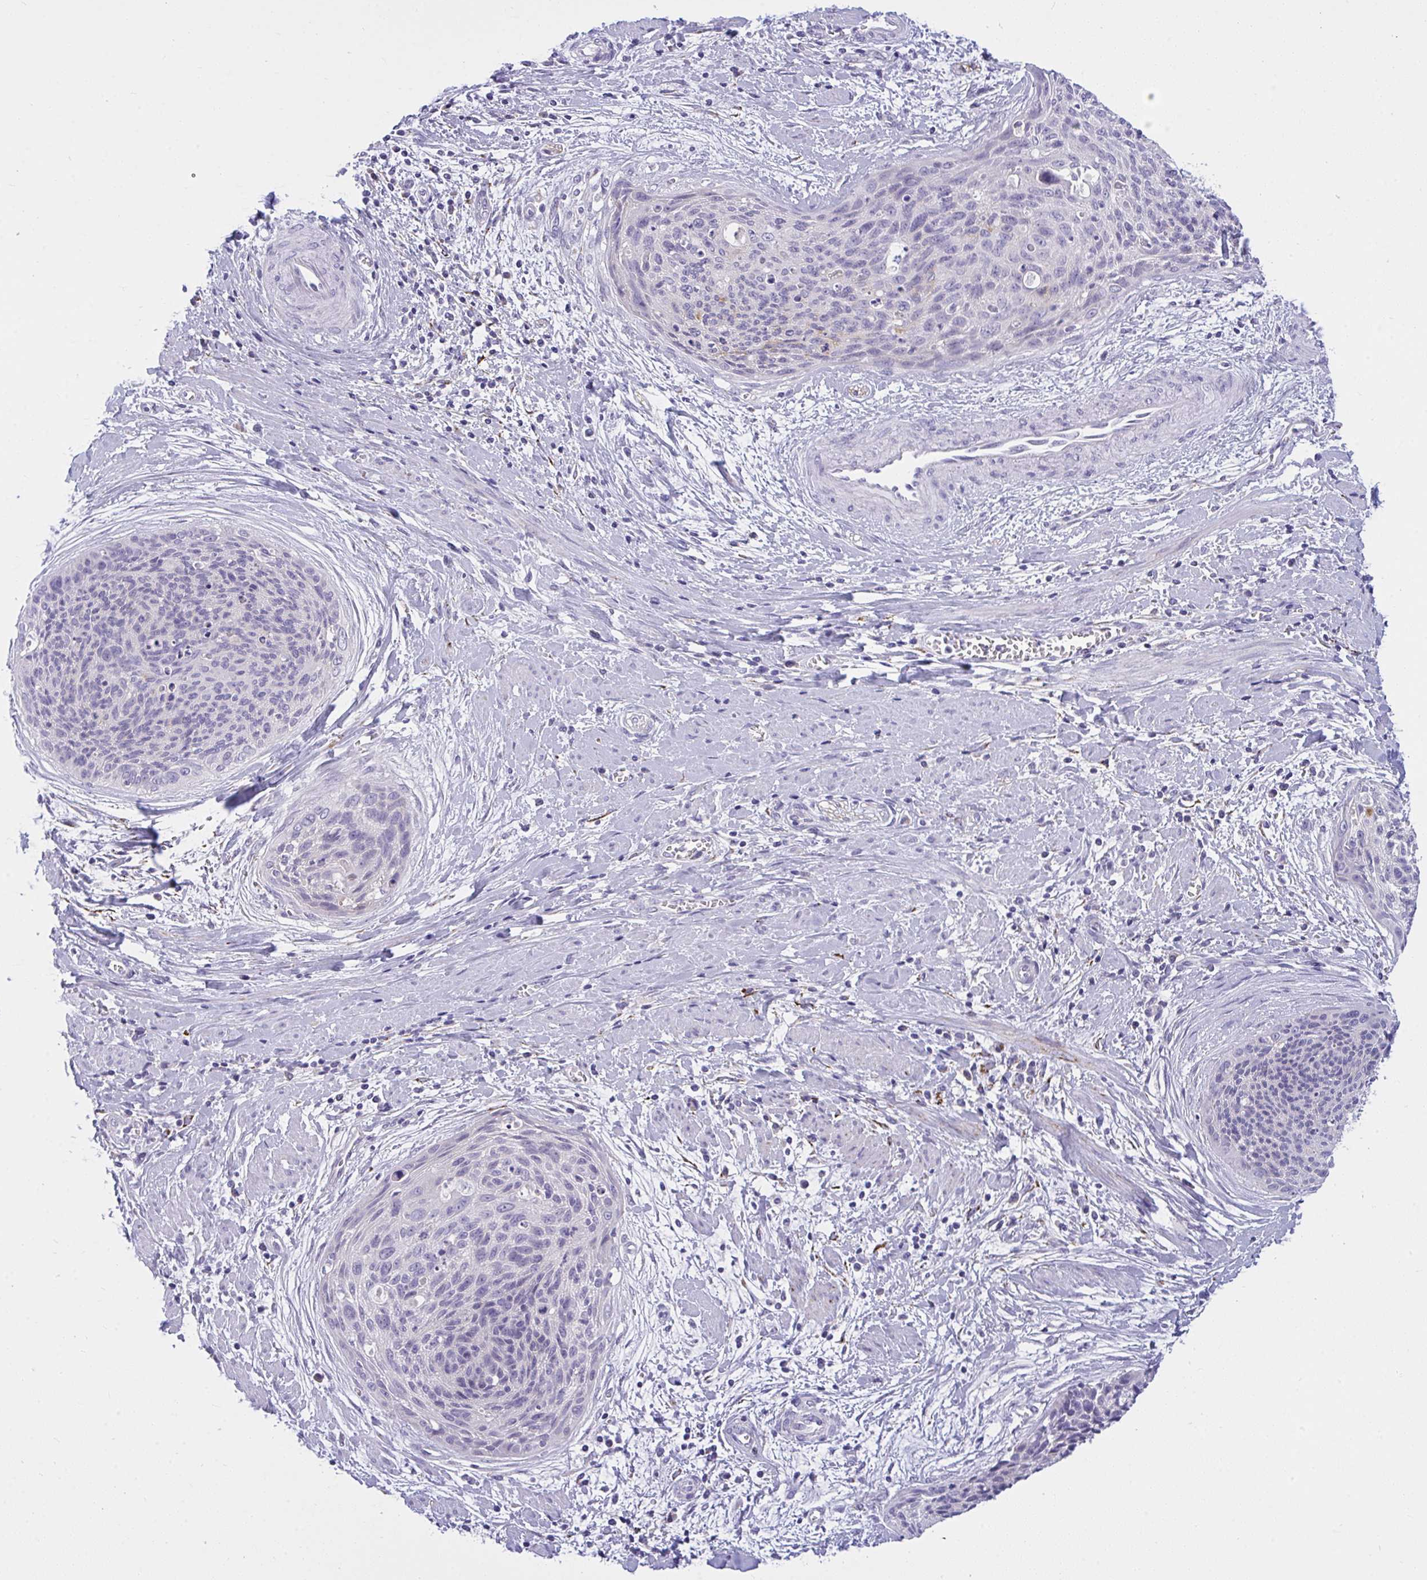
{"staining": {"intensity": "negative", "quantity": "none", "location": "none"}, "tissue": "cervical cancer", "cell_type": "Tumor cells", "image_type": "cancer", "snomed": [{"axis": "morphology", "description": "Squamous cell carcinoma, NOS"}, {"axis": "topography", "description": "Cervix"}], "caption": "A high-resolution histopathology image shows IHC staining of squamous cell carcinoma (cervical), which shows no significant staining in tumor cells.", "gene": "SEMA6B", "patient": {"sex": "female", "age": 55}}